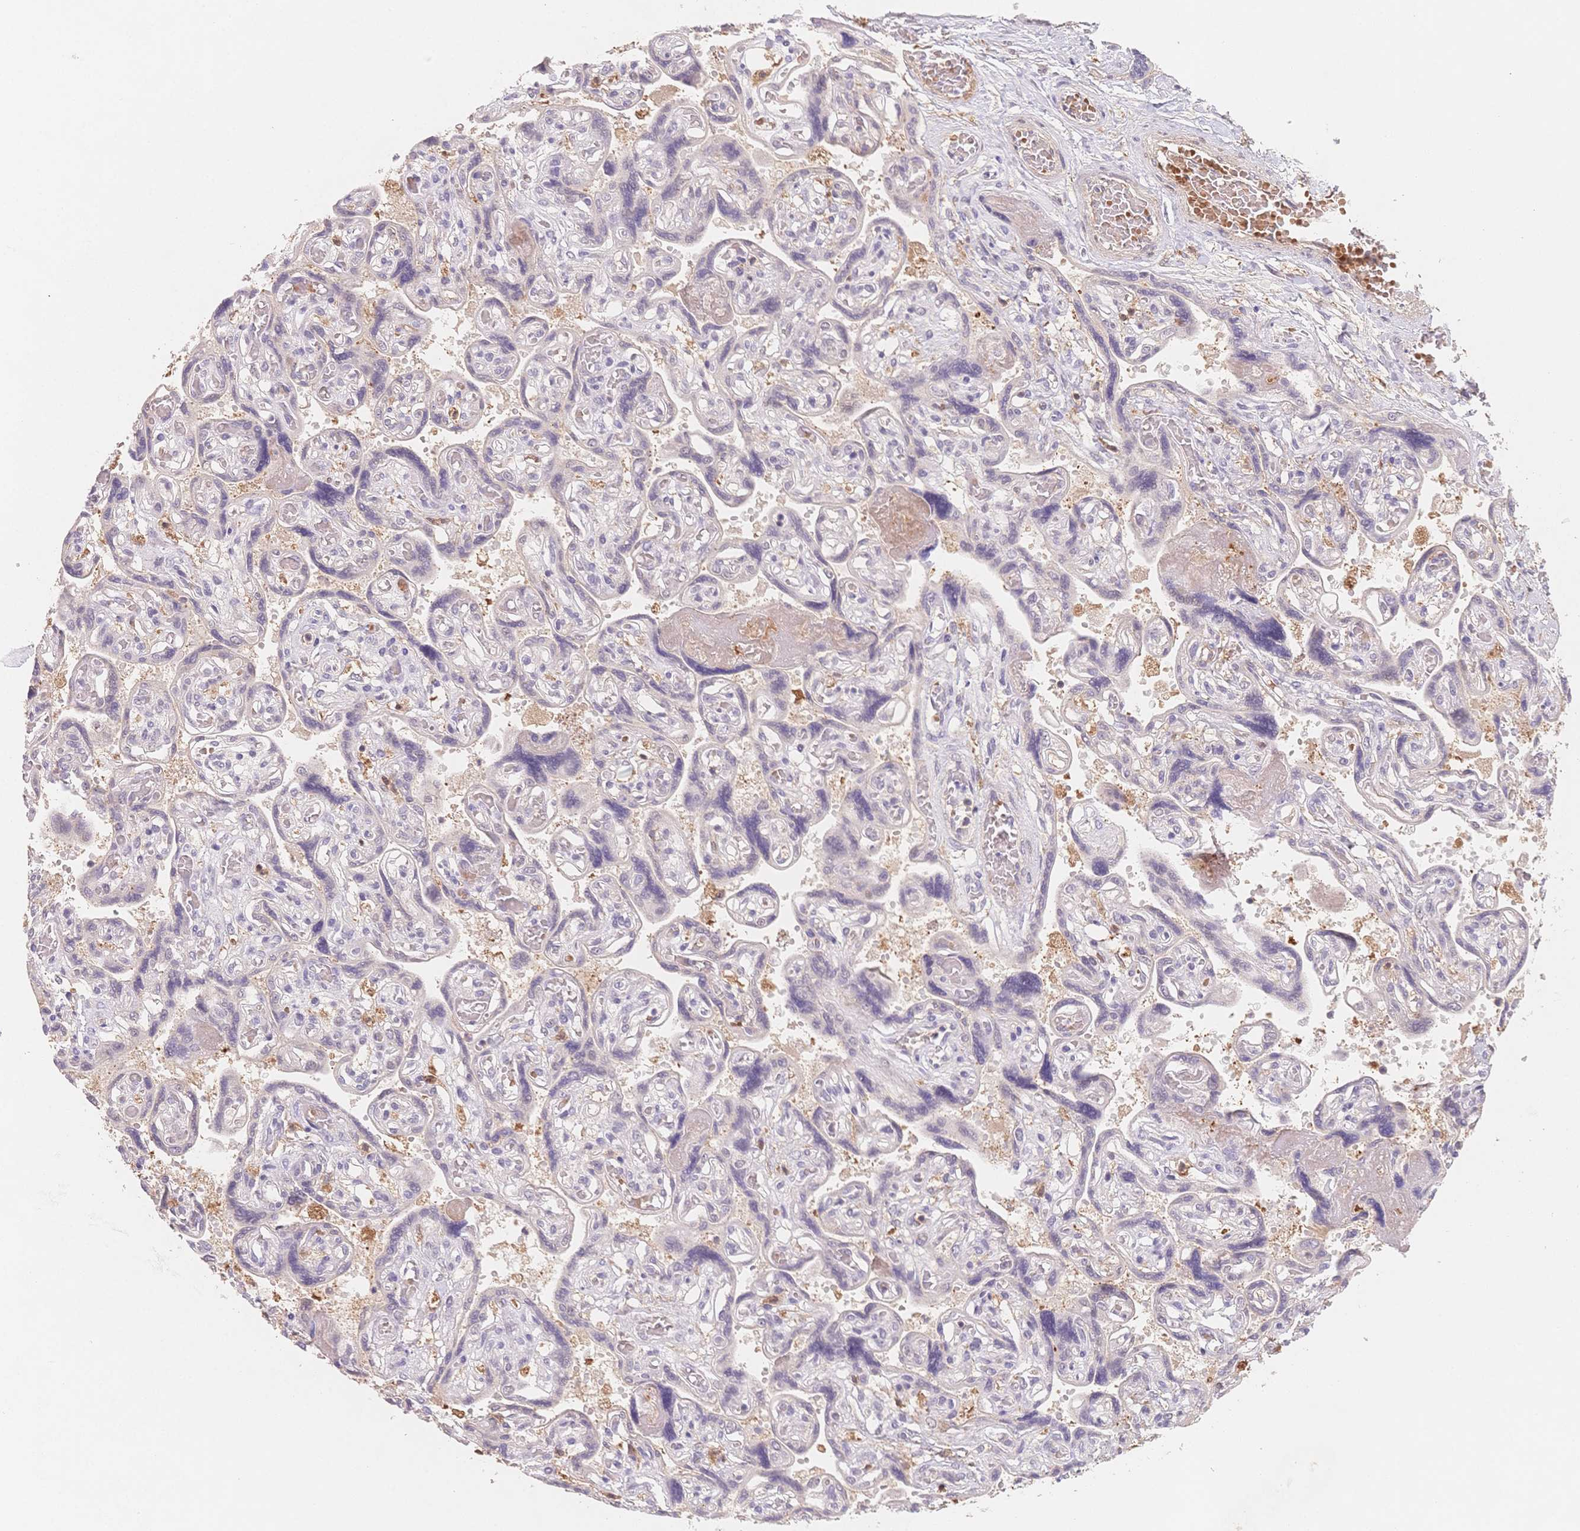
{"staining": {"intensity": "negative", "quantity": "none", "location": "none"}, "tissue": "placenta", "cell_type": "Decidual cells", "image_type": "normal", "snomed": [{"axis": "morphology", "description": "Normal tissue, NOS"}, {"axis": "topography", "description": "Placenta"}], "caption": "Decidual cells show no significant protein positivity in normal placenta. The staining is performed using DAB brown chromogen with nuclei counter-stained in using hematoxylin.", "gene": "C12orf75", "patient": {"sex": "female", "age": 32}}